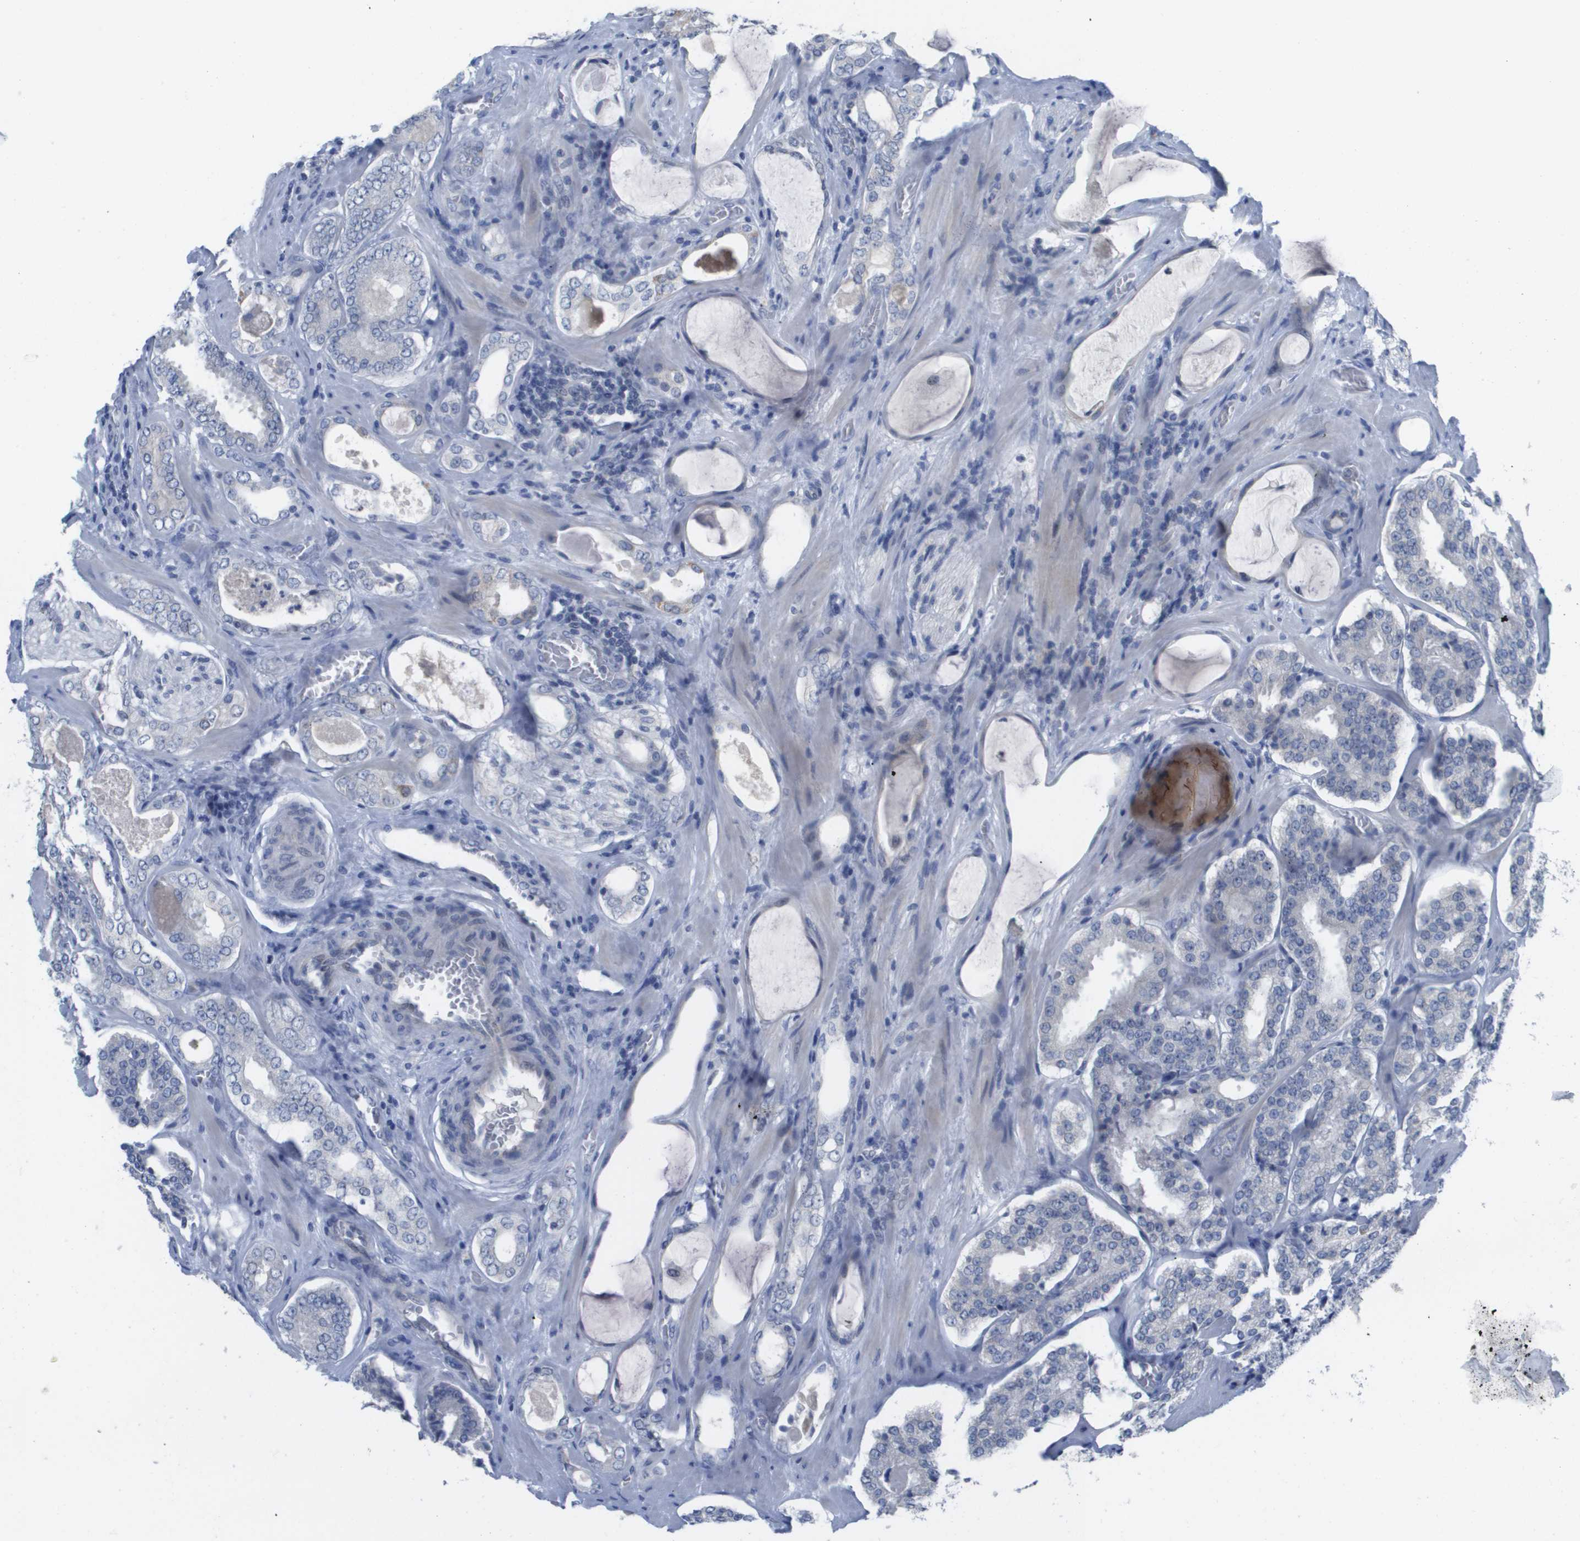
{"staining": {"intensity": "negative", "quantity": "none", "location": "none"}, "tissue": "prostate cancer", "cell_type": "Tumor cells", "image_type": "cancer", "snomed": [{"axis": "morphology", "description": "Adenocarcinoma, High grade"}, {"axis": "topography", "description": "Prostate"}], "caption": "Tumor cells are negative for protein expression in human high-grade adenocarcinoma (prostate).", "gene": "PDE4A", "patient": {"sex": "male", "age": 60}}